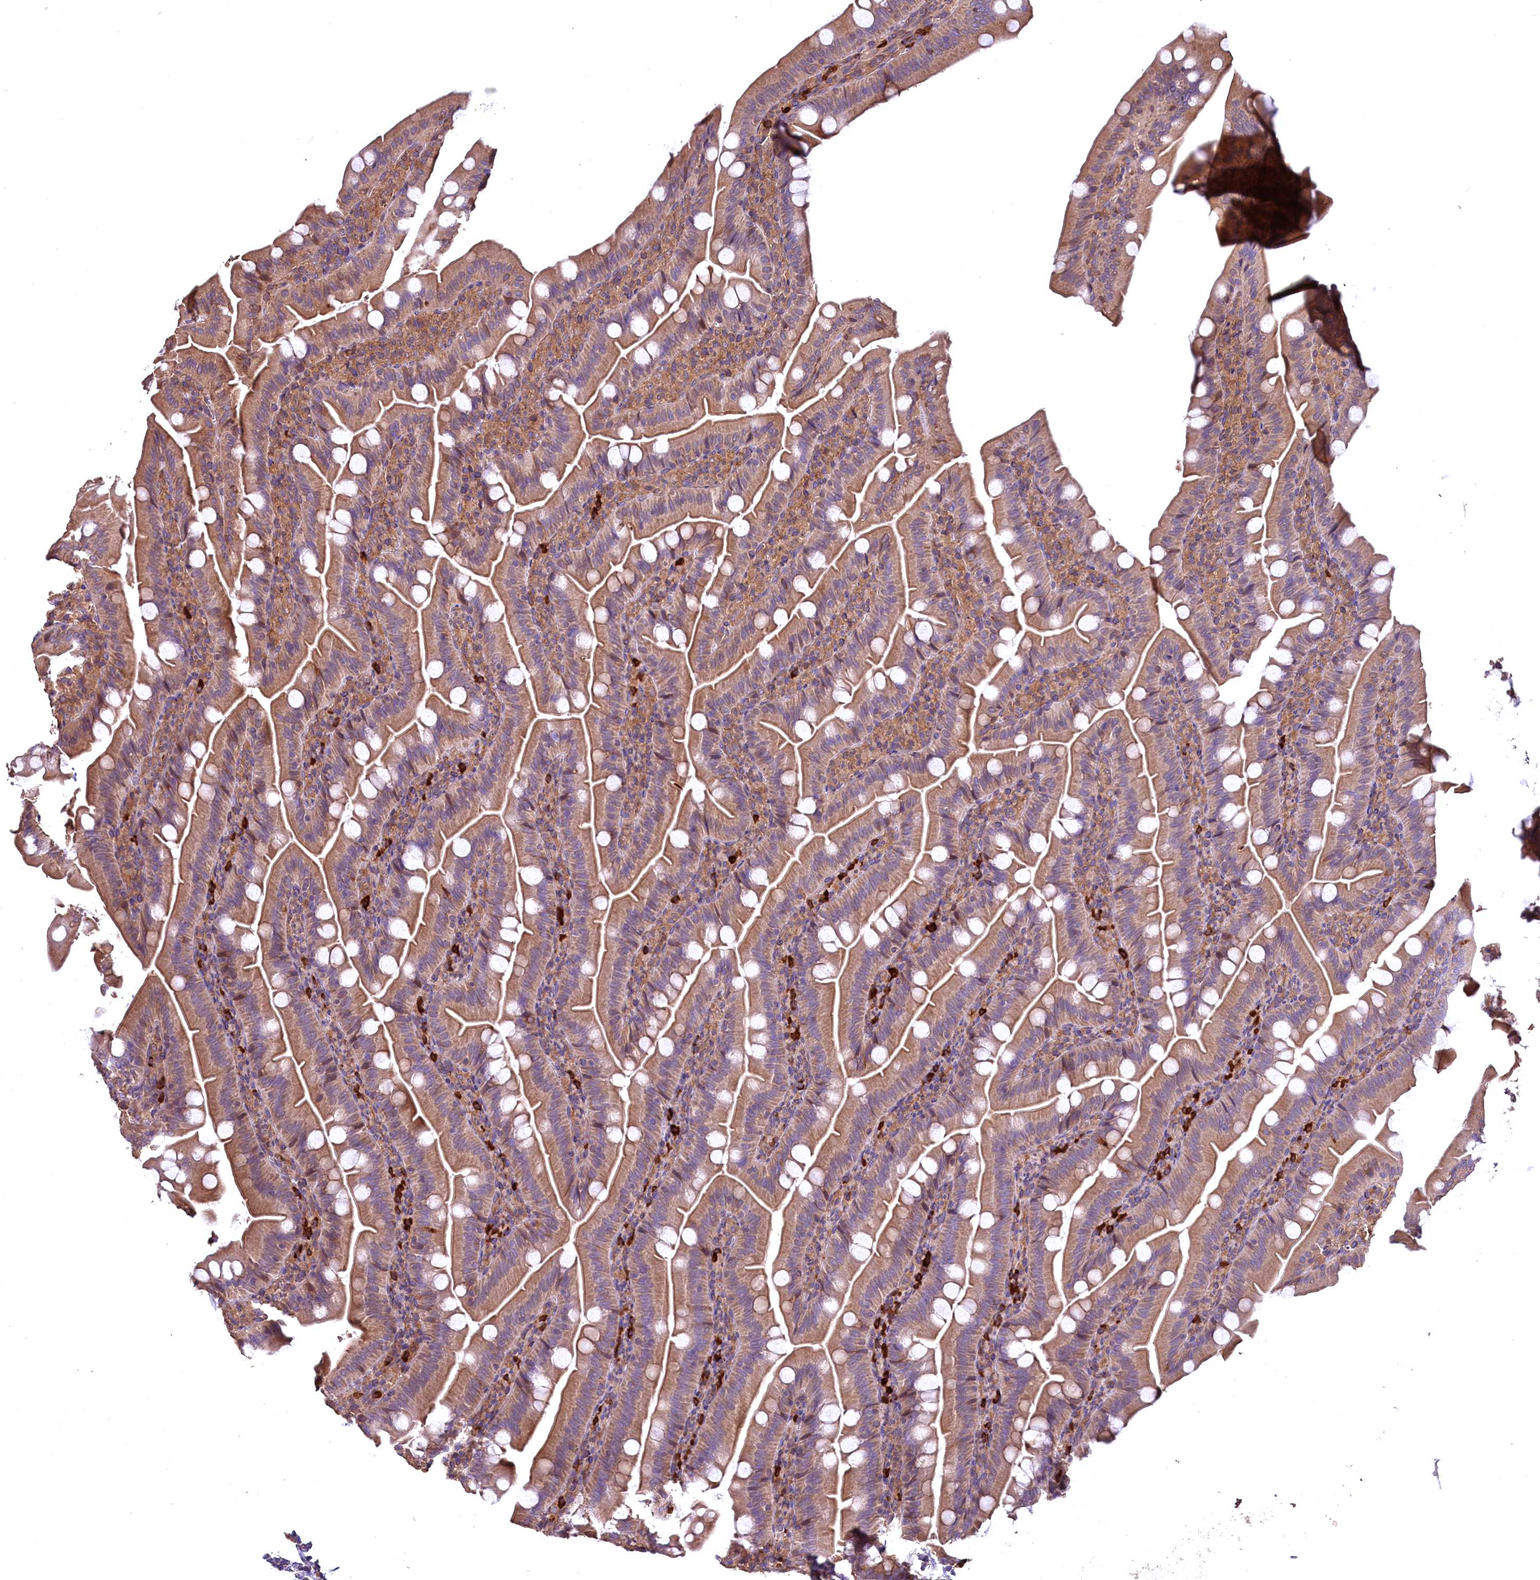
{"staining": {"intensity": "moderate", "quantity": ">75%", "location": "cytoplasmic/membranous"}, "tissue": "appendix", "cell_type": "Glandular cells", "image_type": "normal", "snomed": [{"axis": "morphology", "description": "Normal tissue, NOS"}, {"axis": "topography", "description": "Appendix"}], "caption": "A high-resolution histopathology image shows immunohistochemistry (IHC) staining of unremarkable appendix, which displays moderate cytoplasmic/membranous expression in approximately >75% of glandular cells. The staining was performed using DAB, with brown indicating positive protein expression. Nuclei are stained blue with hematoxylin.", "gene": "ENKD1", "patient": {"sex": "female", "age": 33}}